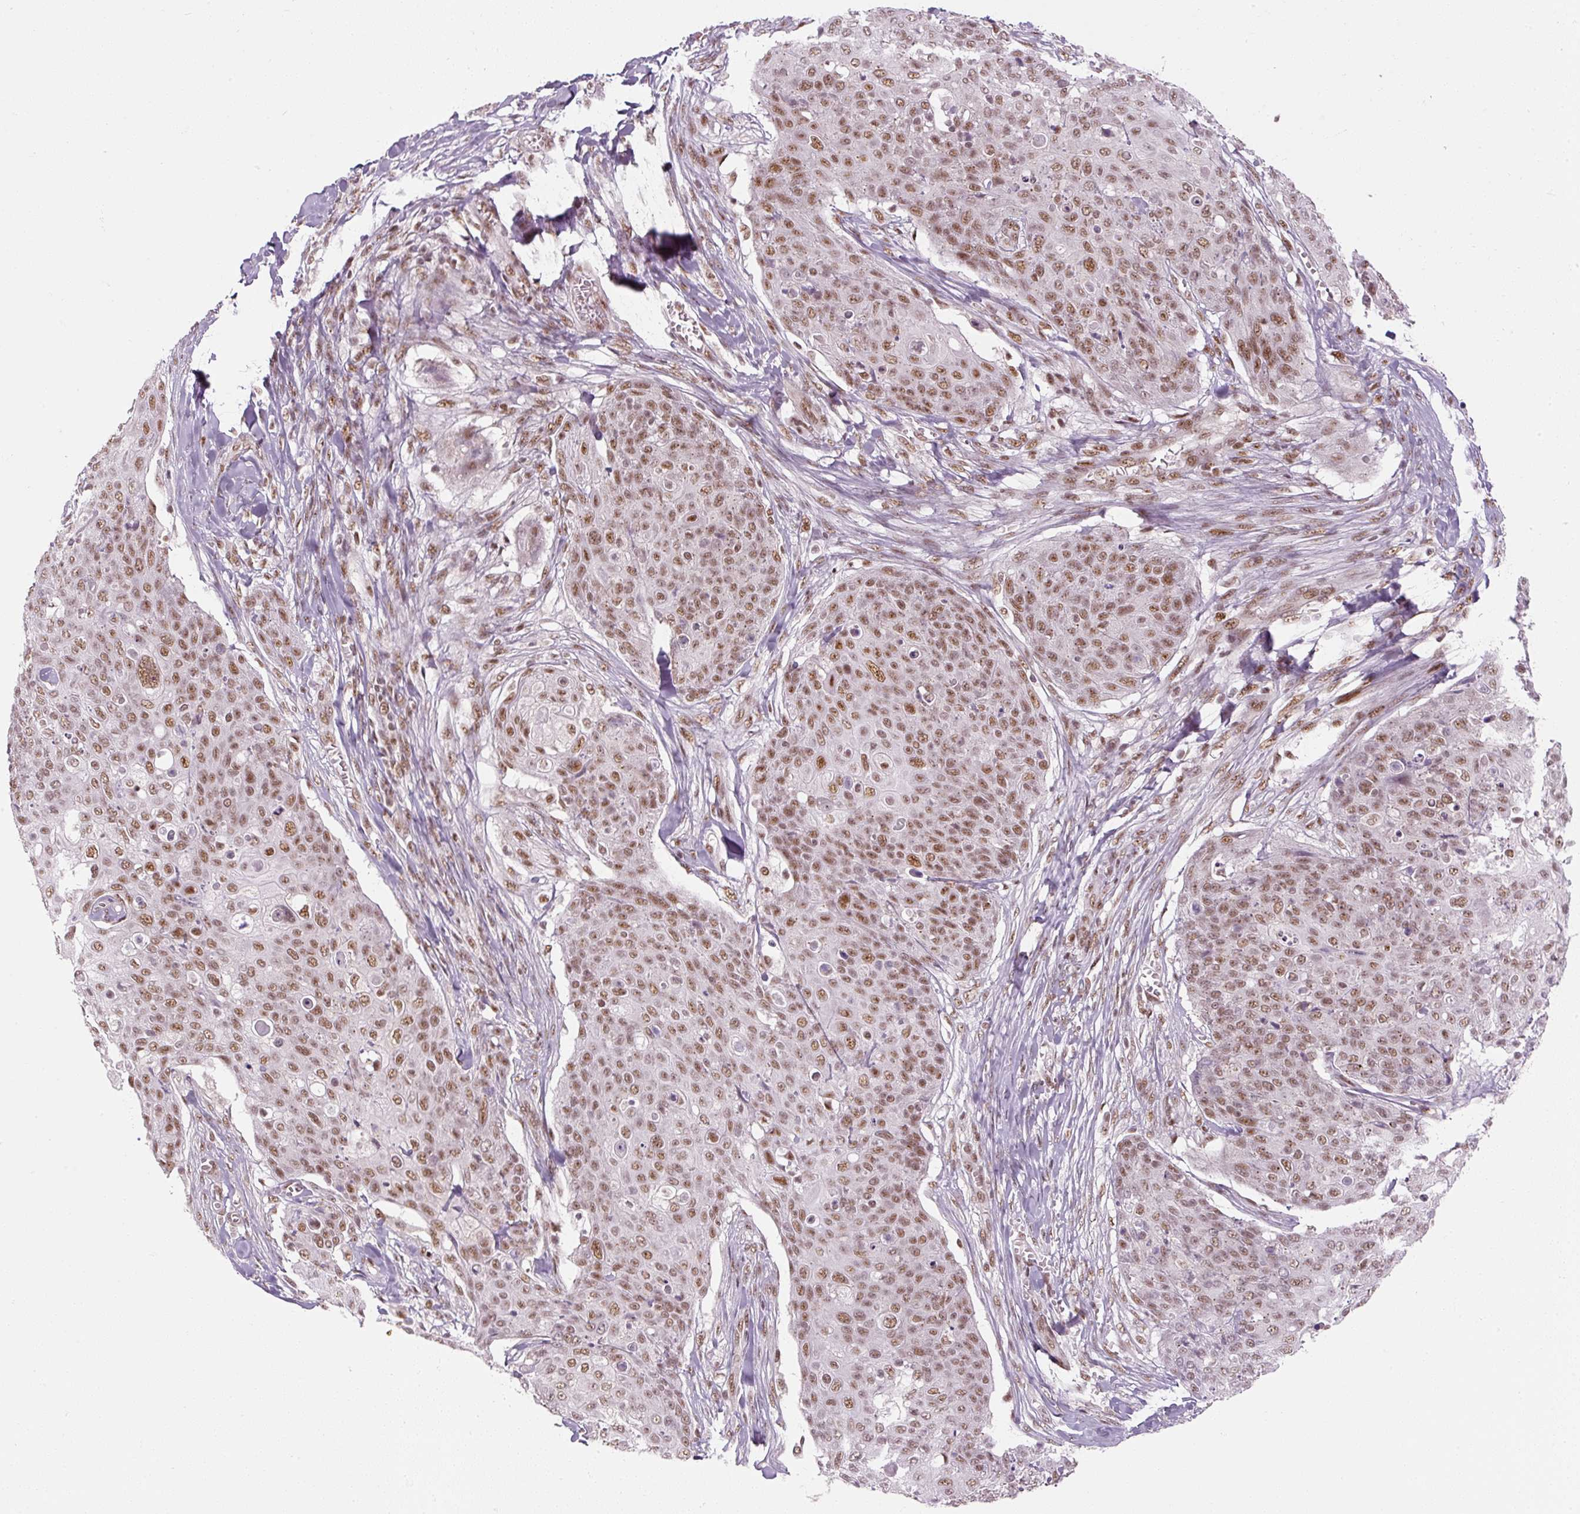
{"staining": {"intensity": "moderate", "quantity": ">75%", "location": "nuclear"}, "tissue": "skin cancer", "cell_type": "Tumor cells", "image_type": "cancer", "snomed": [{"axis": "morphology", "description": "Squamous cell carcinoma, NOS"}, {"axis": "topography", "description": "Skin"}, {"axis": "topography", "description": "Vulva"}], "caption": "High-power microscopy captured an IHC photomicrograph of skin cancer, revealing moderate nuclear expression in approximately >75% of tumor cells.", "gene": "U2AF2", "patient": {"sex": "female", "age": 85}}